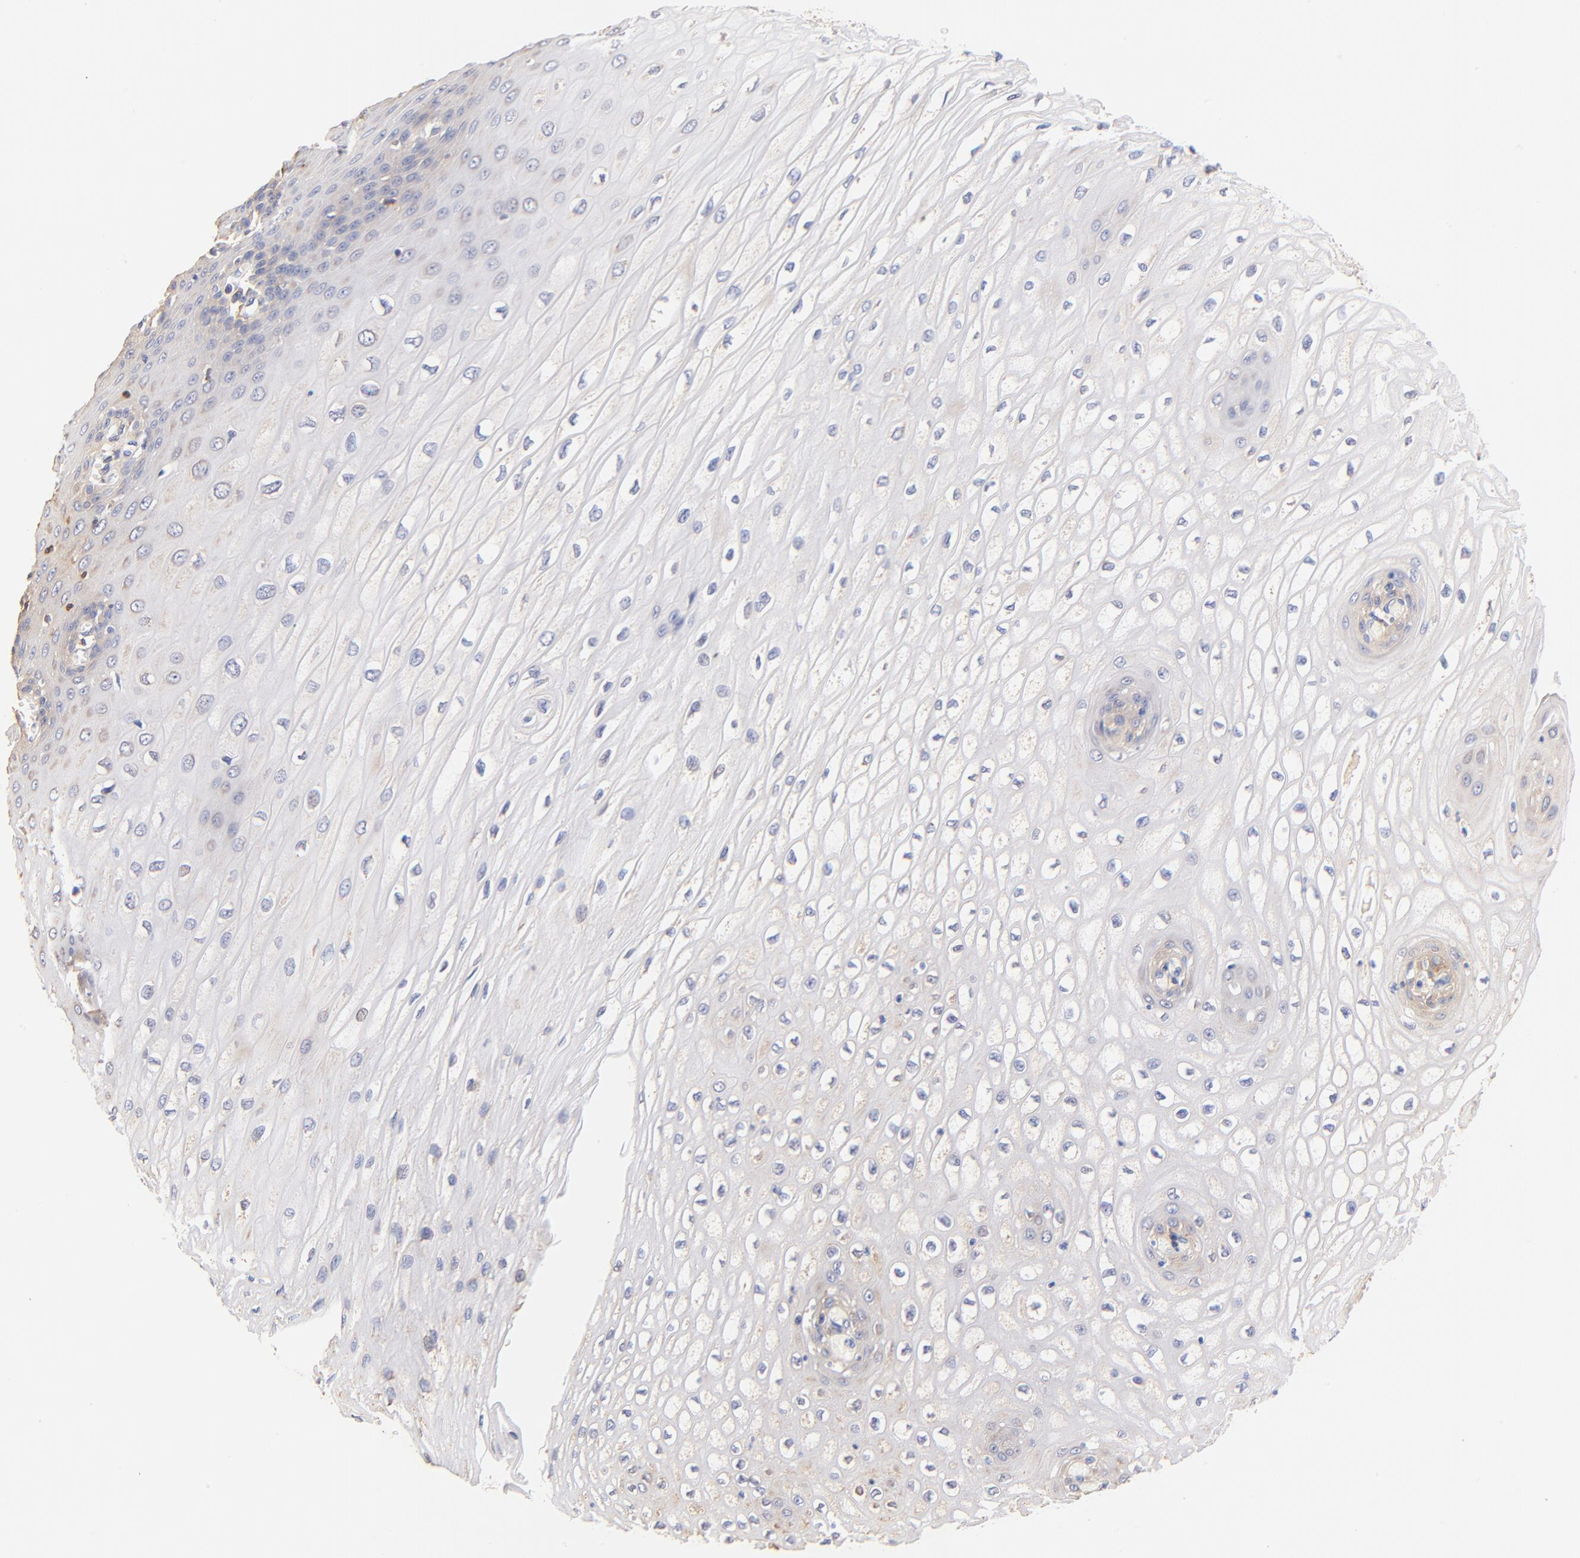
{"staining": {"intensity": "strong", "quantity": "<25%", "location": "cytoplasmic/membranous"}, "tissue": "esophagus", "cell_type": "Squamous epithelial cells", "image_type": "normal", "snomed": [{"axis": "morphology", "description": "Normal tissue, NOS"}, {"axis": "topography", "description": "Esophagus"}], "caption": "Strong cytoplasmic/membranous protein expression is seen in about <25% of squamous epithelial cells in esophagus. (DAB (3,3'-diaminobenzidine) IHC, brown staining for protein, blue staining for nuclei).", "gene": "PTK7", "patient": {"sex": "male", "age": 65}}